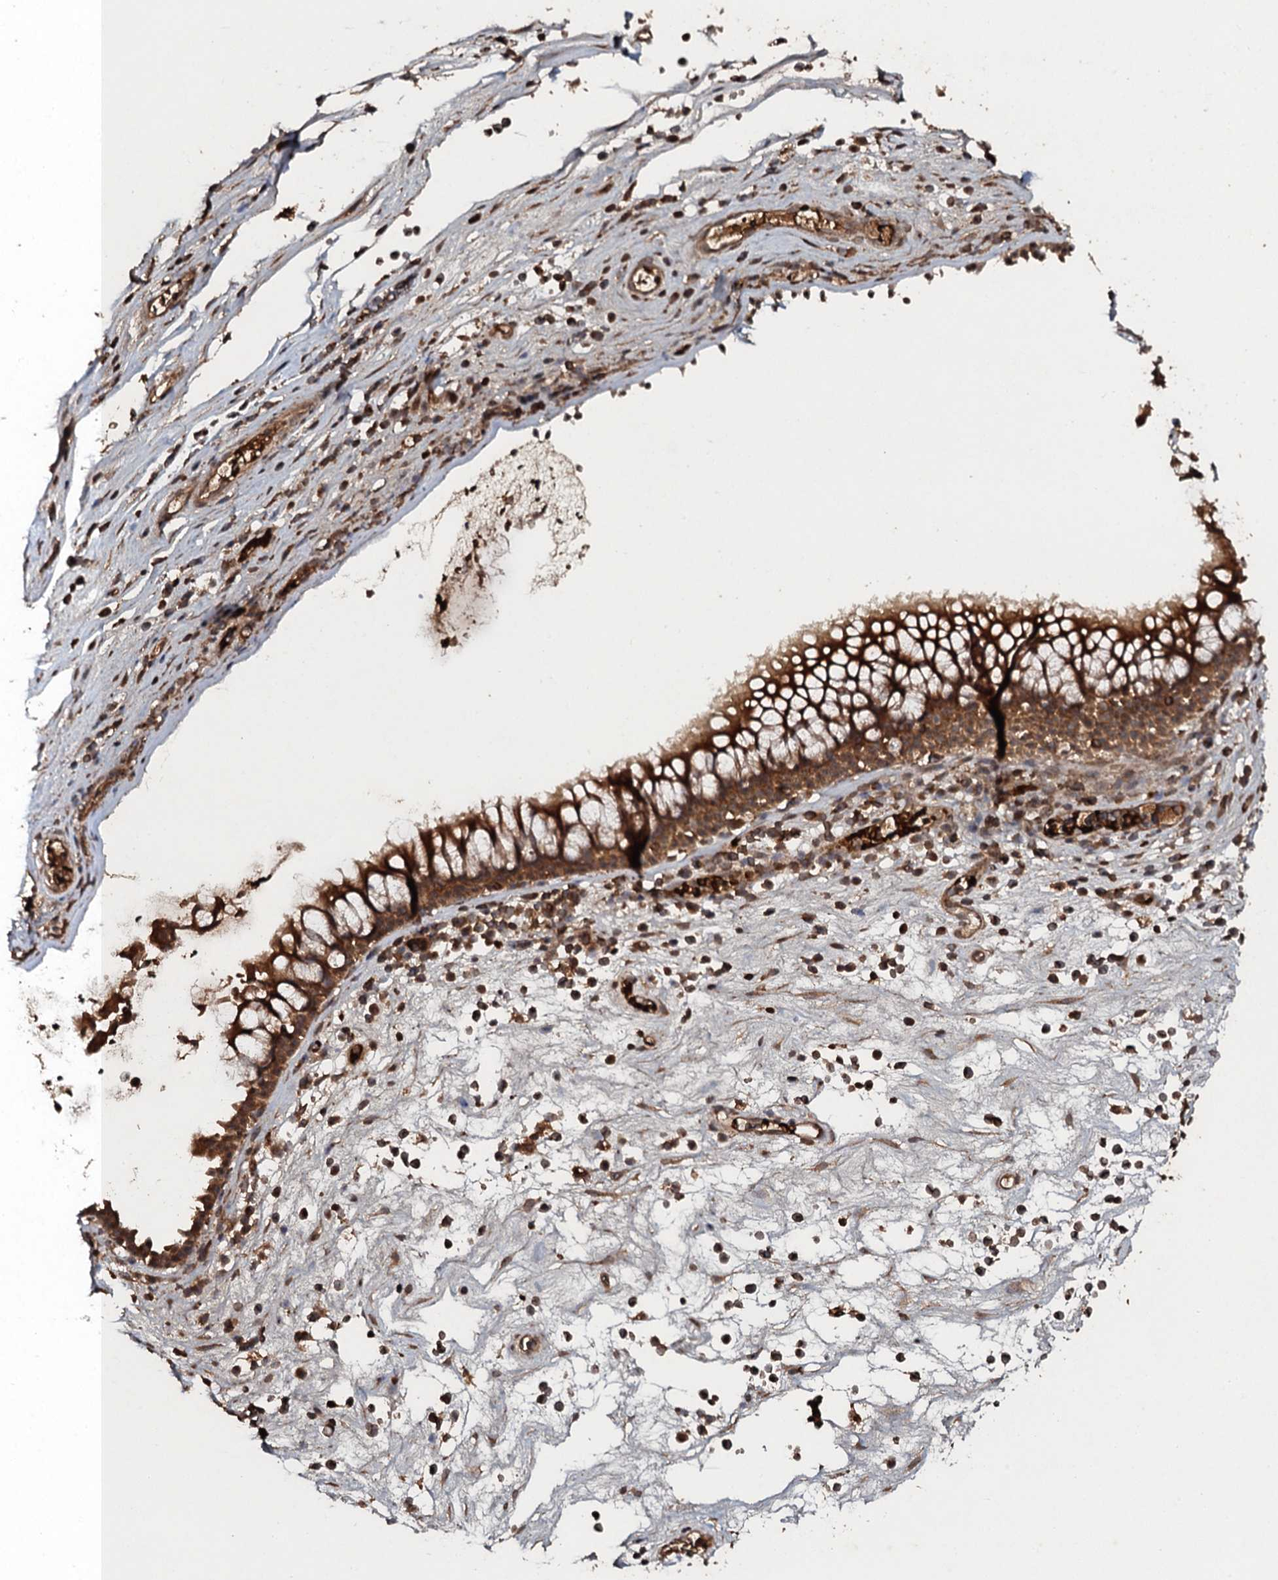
{"staining": {"intensity": "strong", "quantity": ">75%", "location": "cytoplasmic/membranous"}, "tissue": "nasopharynx", "cell_type": "Respiratory epithelial cells", "image_type": "normal", "snomed": [{"axis": "morphology", "description": "Normal tissue, NOS"}, {"axis": "morphology", "description": "Inflammation, NOS"}, {"axis": "morphology", "description": "Malignant melanoma, Metastatic site"}, {"axis": "topography", "description": "Nasopharynx"}], "caption": "The photomicrograph demonstrates staining of benign nasopharynx, revealing strong cytoplasmic/membranous protein staining (brown color) within respiratory epithelial cells. The protein is shown in brown color, while the nuclei are stained blue.", "gene": "ADGRG3", "patient": {"sex": "male", "age": 70}}